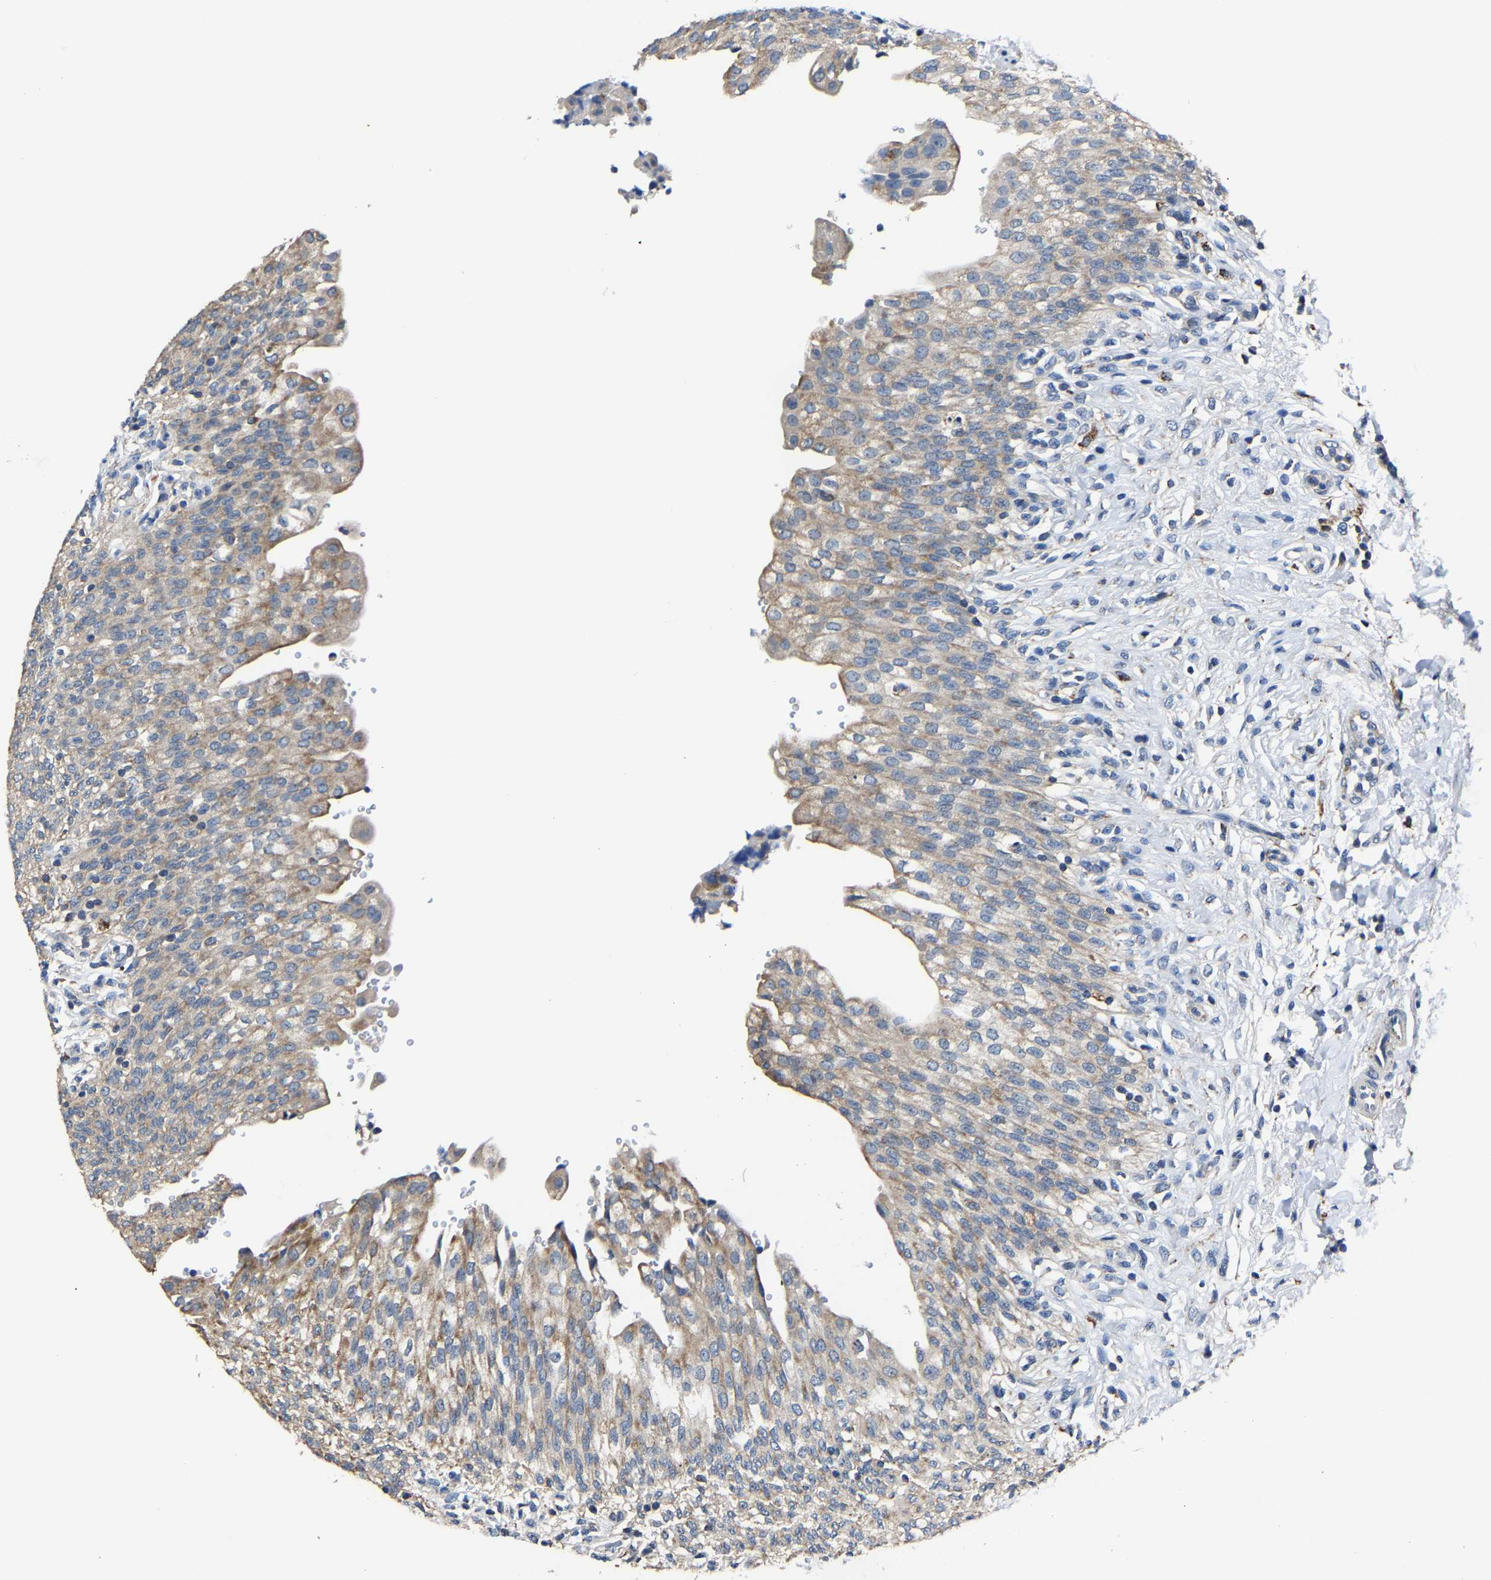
{"staining": {"intensity": "moderate", "quantity": ">75%", "location": "cytoplasmic/membranous"}, "tissue": "urinary bladder", "cell_type": "Urothelial cells", "image_type": "normal", "snomed": [{"axis": "morphology", "description": "Urothelial carcinoma, High grade"}, {"axis": "topography", "description": "Urinary bladder"}], "caption": "IHC photomicrograph of benign human urinary bladder stained for a protein (brown), which demonstrates medium levels of moderate cytoplasmic/membranous positivity in about >75% of urothelial cells.", "gene": "AGK", "patient": {"sex": "male", "age": 46}}